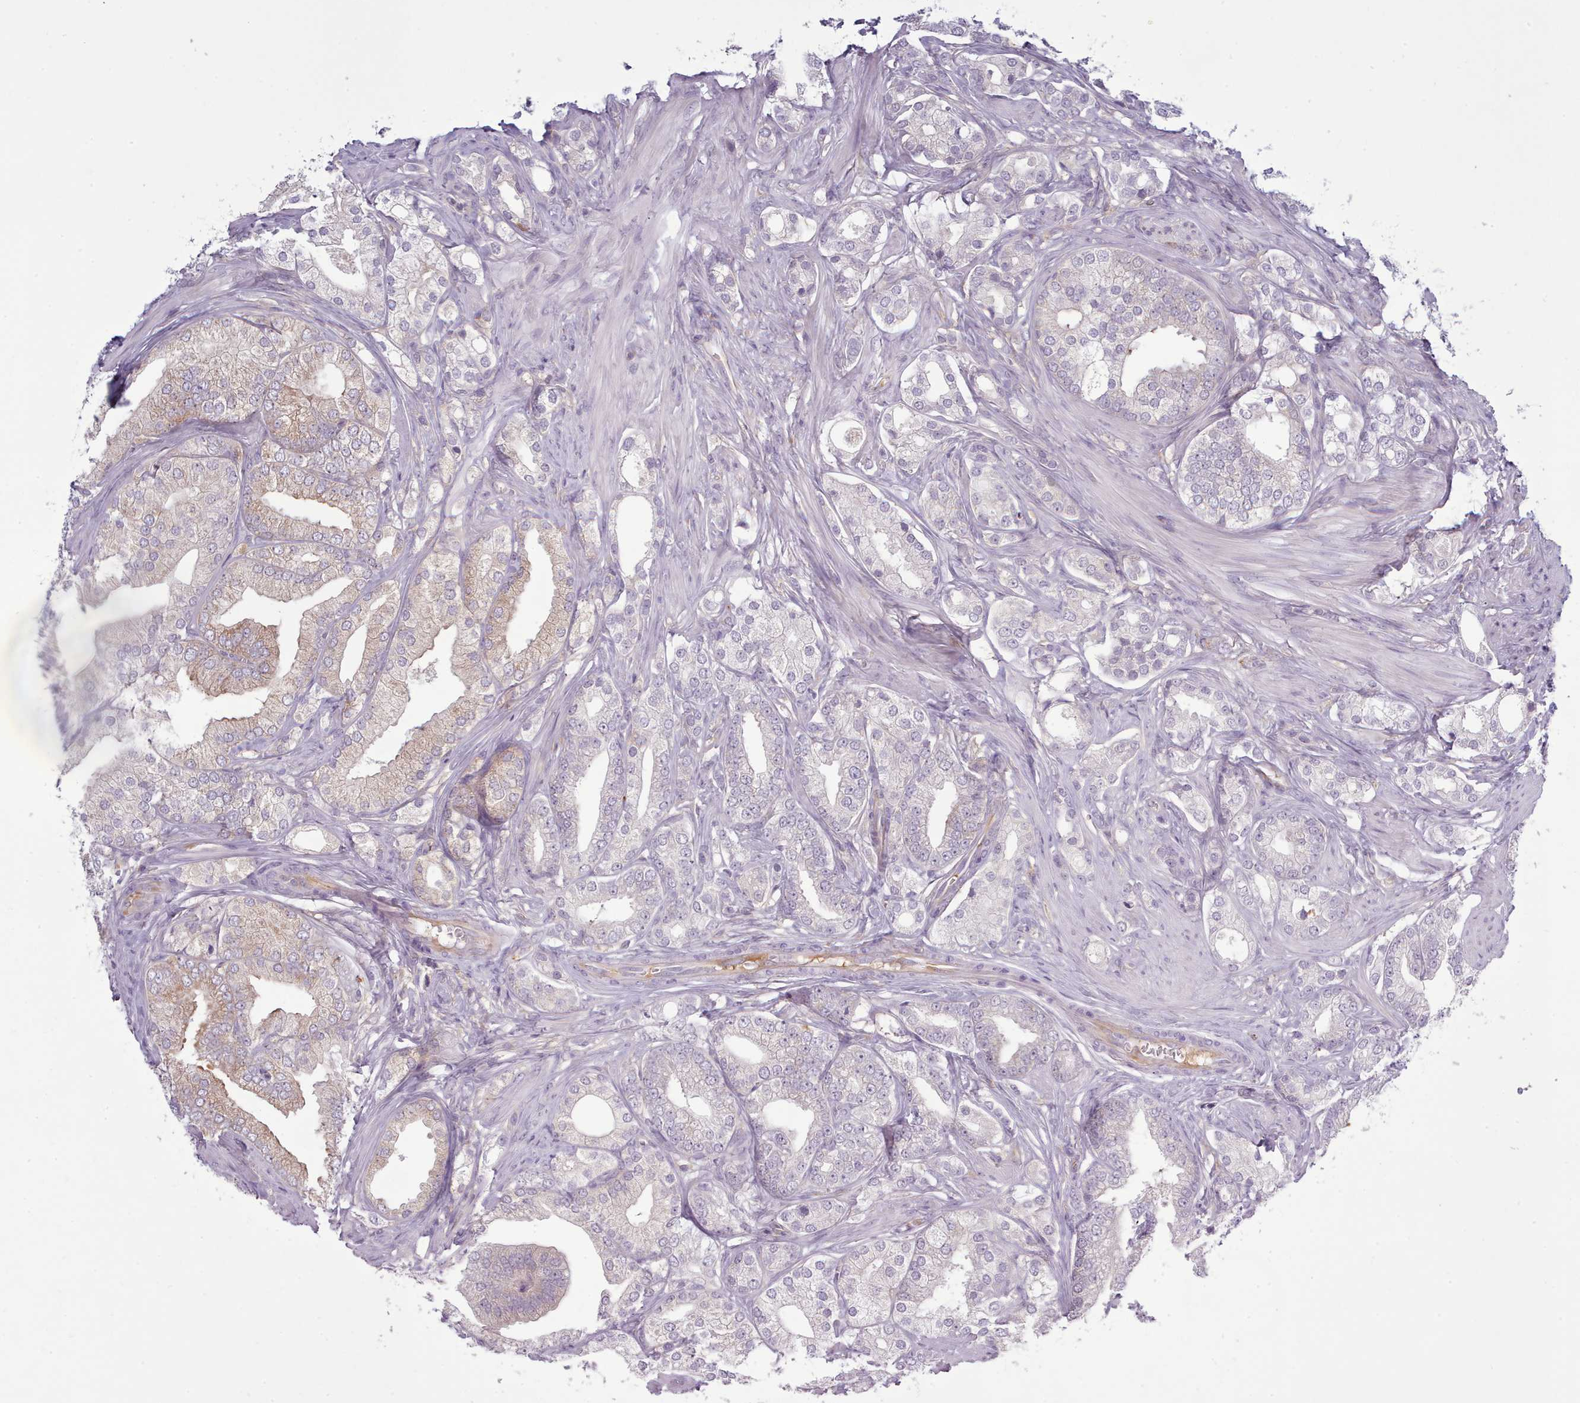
{"staining": {"intensity": "negative", "quantity": "none", "location": "none"}, "tissue": "prostate cancer", "cell_type": "Tumor cells", "image_type": "cancer", "snomed": [{"axis": "morphology", "description": "Adenocarcinoma, High grade"}, {"axis": "topography", "description": "Prostate"}], "caption": "Protein analysis of high-grade adenocarcinoma (prostate) displays no significant staining in tumor cells.", "gene": "NDST2", "patient": {"sex": "male", "age": 50}}